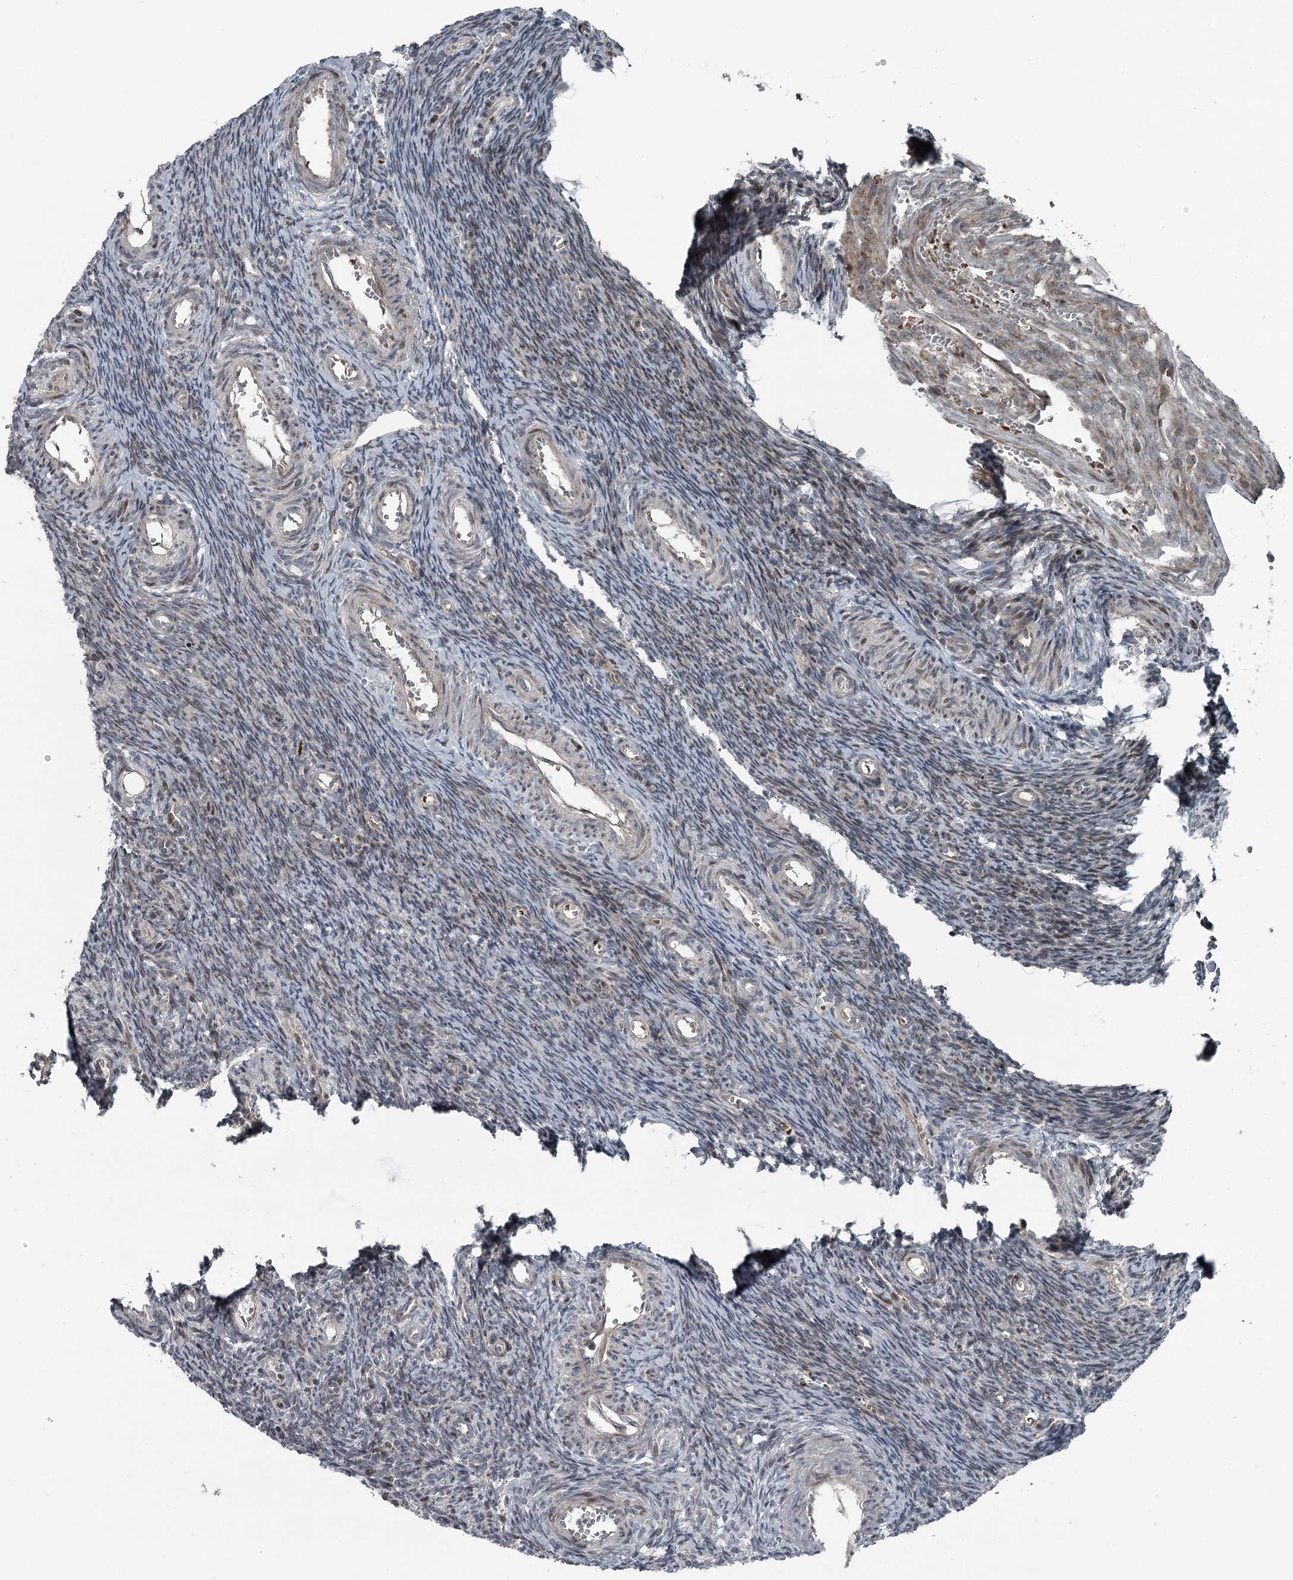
{"staining": {"intensity": "negative", "quantity": "none", "location": "none"}, "tissue": "ovary", "cell_type": "Ovarian stroma cells", "image_type": "normal", "snomed": [{"axis": "morphology", "description": "Normal tissue, NOS"}, {"axis": "topography", "description": "Ovary"}], "caption": "The histopathology image displays no significant staining in ovarian stroma cells of ovary.", "gene": "RASSF8", "patient": {"sex": "female", "age": 39}}